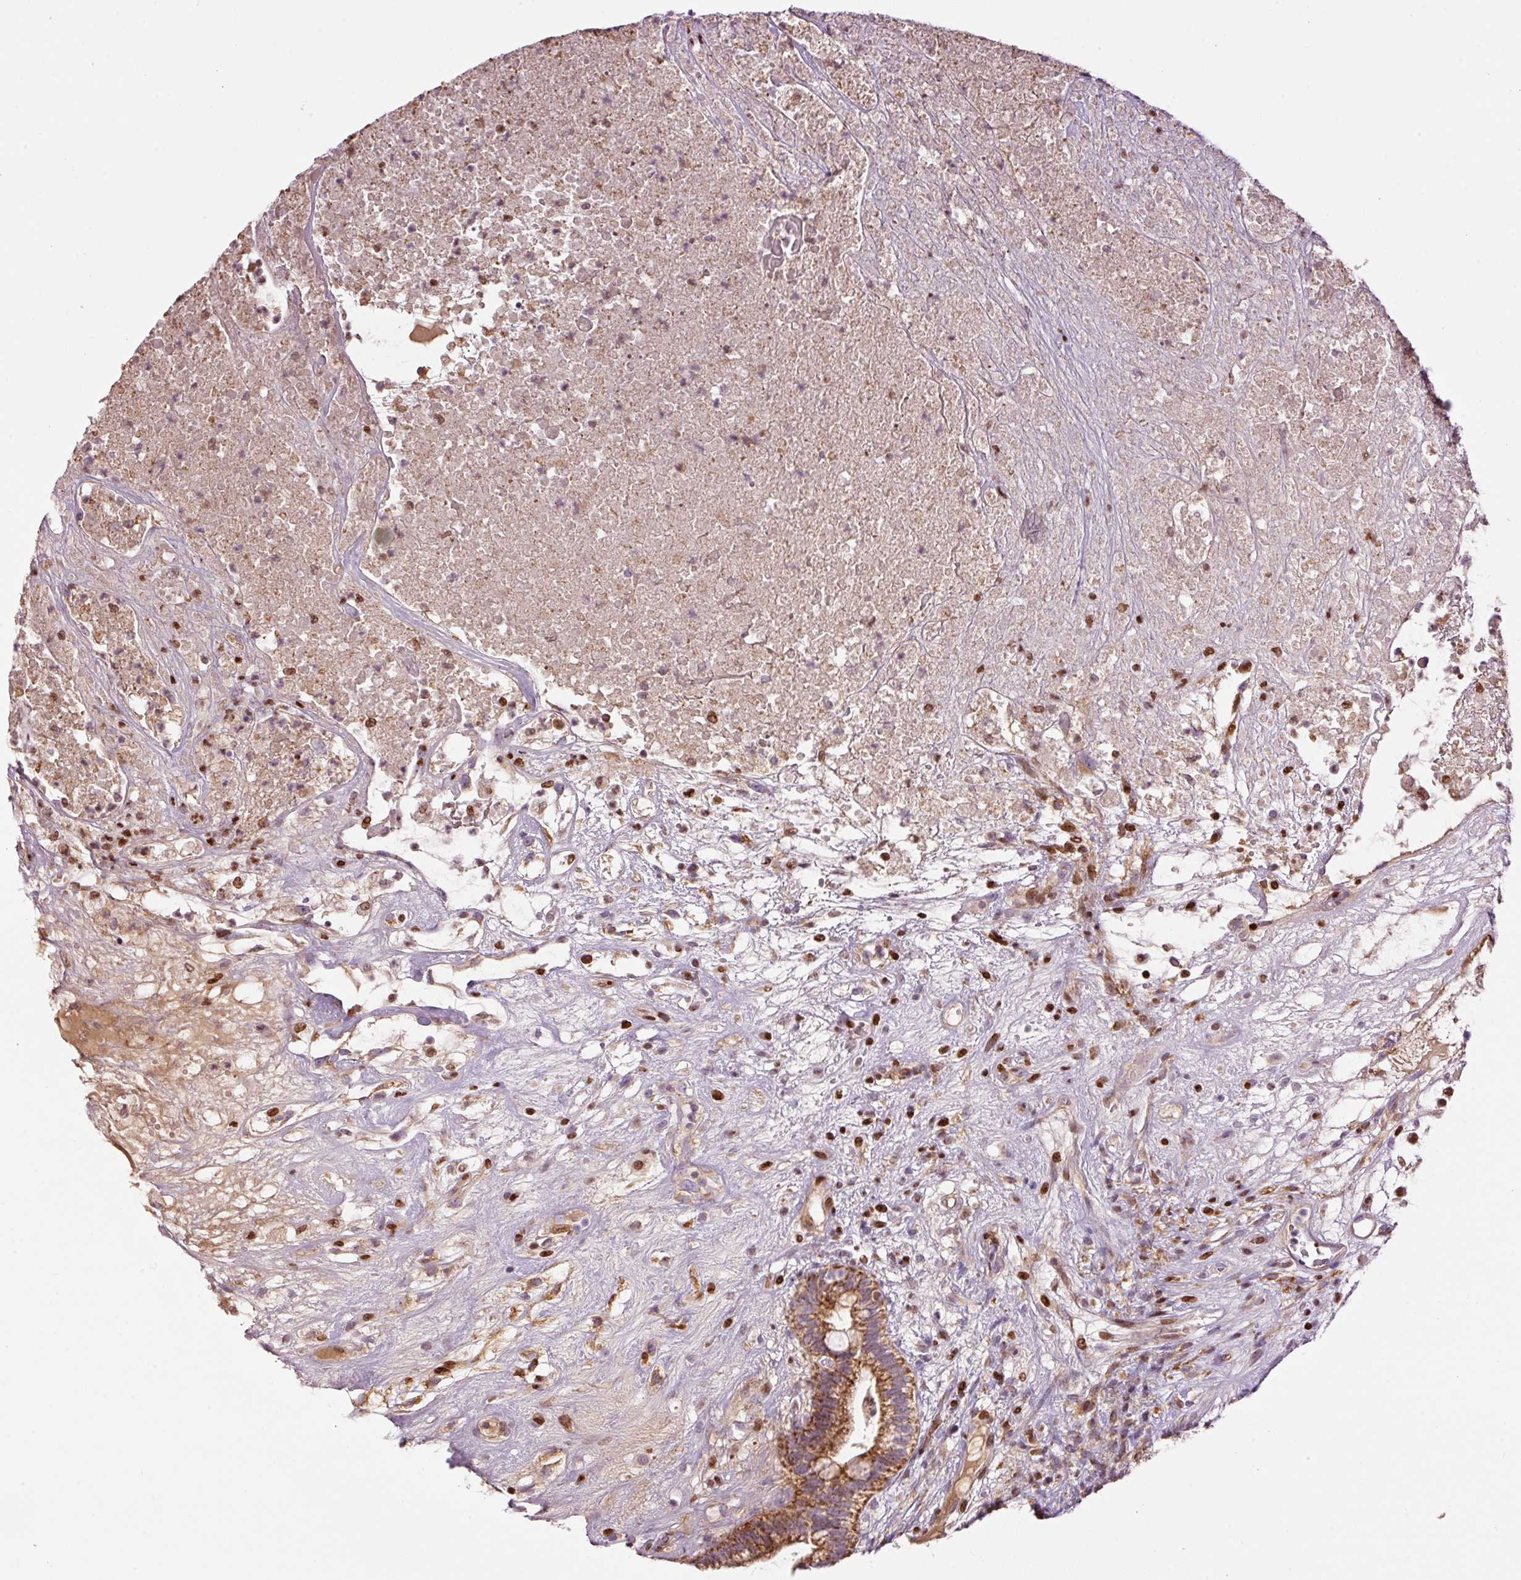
{"staining": {"intensity": "strong", "quantity": ">75%", "location": "cytoplasmic/membranous"}, "tissue": "testis cancer", "cell_type": "Tumor cells", "image_type": "cancer", "snomed": [{"axis": "morphology", "description": "Seminoma, NOS"}, {"axis": "morphology", "description": "Carcinoma, Embryonal, NOS"}, {"axis": "topography", "description": "Testis"}], "caption": "Testis cancer tissue demonstrates strong cytoplasmic/membranous staining in about >75% of tumor cells, visualized by immunohistochemistry.", "gene": "TMEM8B", "patient": {"sex": "male", "age": 41}}